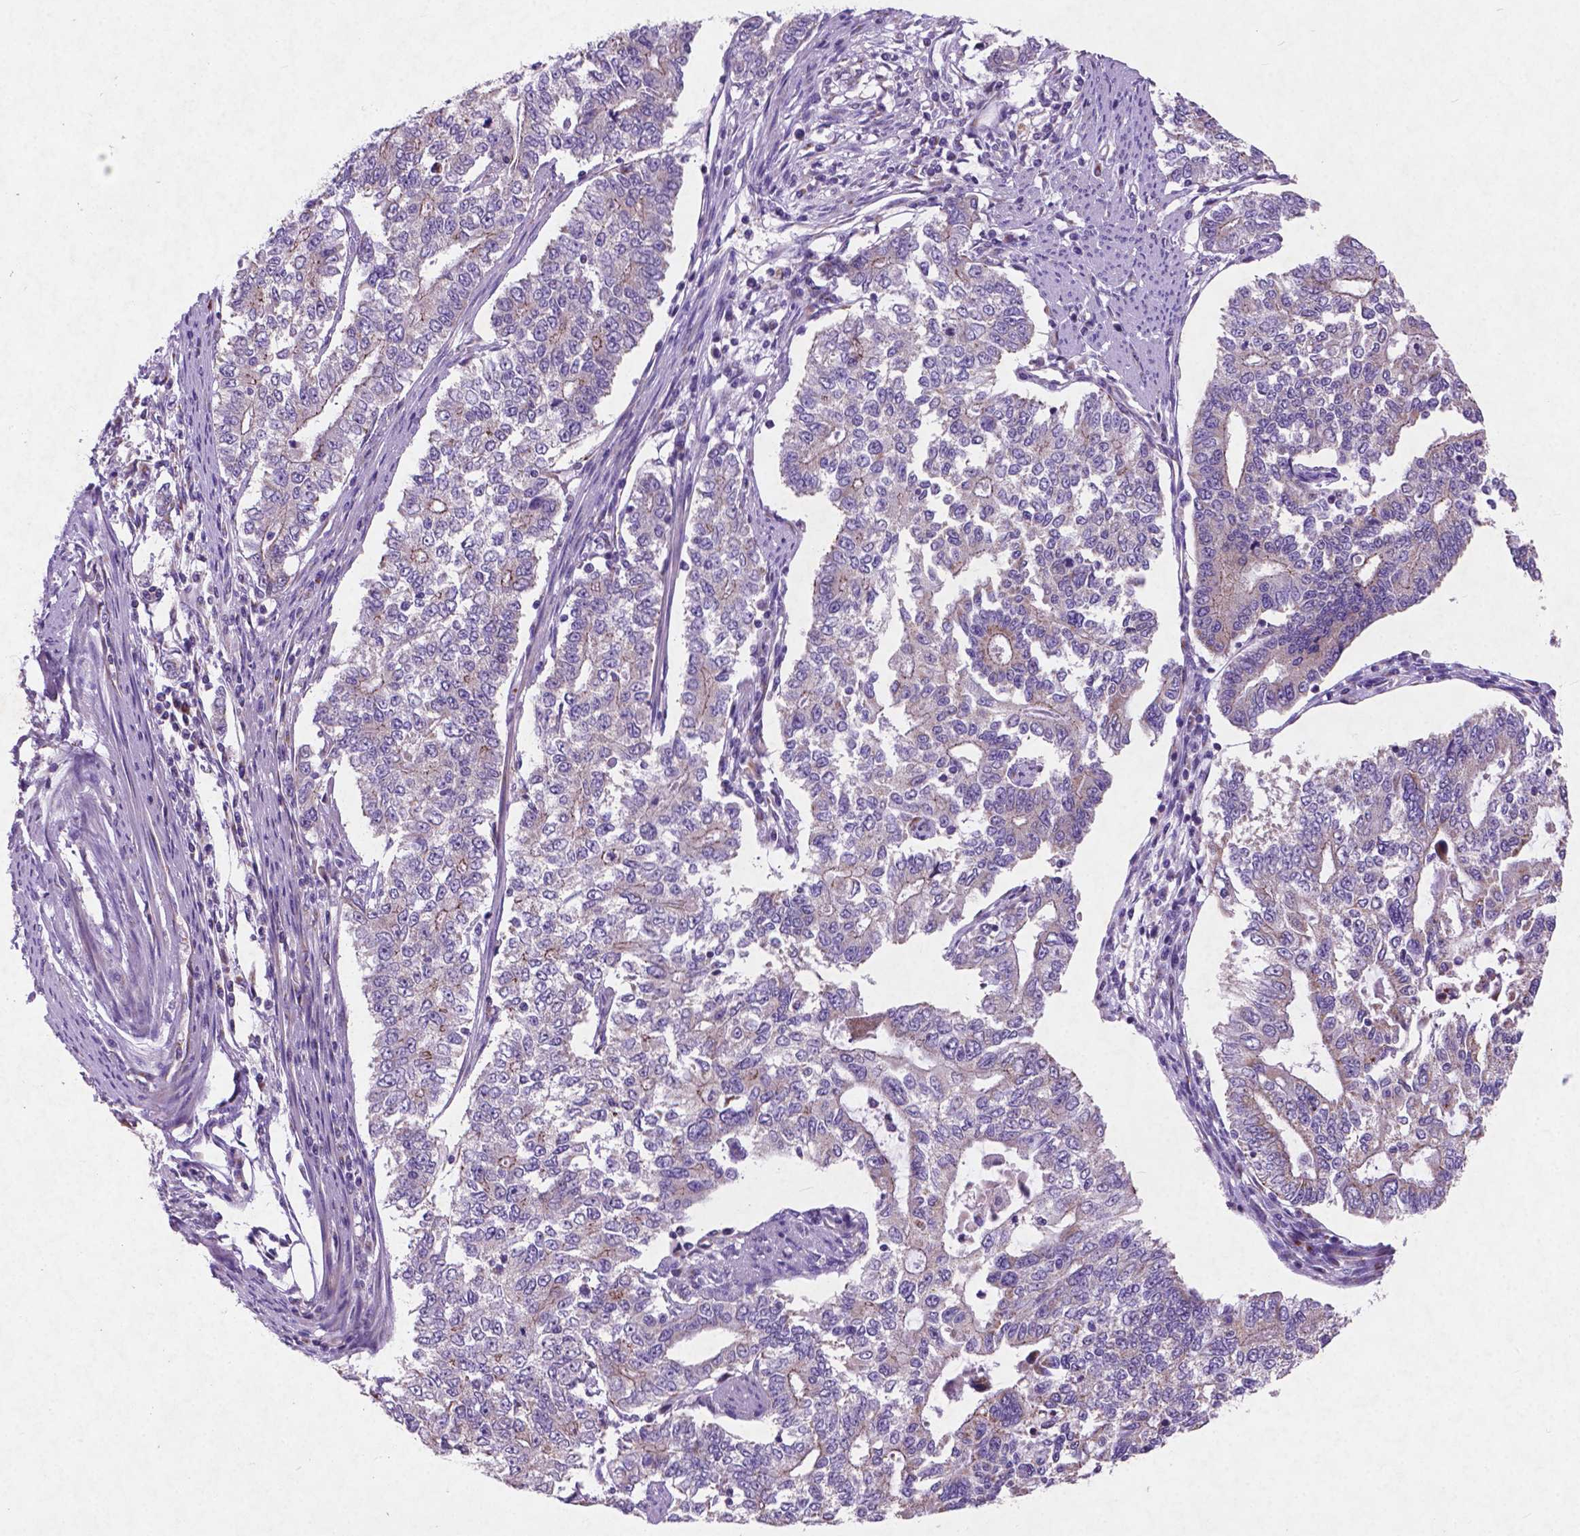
{"staining": {"intensity": "weak", "quantity": "<25%", "location": "cytoplasmic/membranous"}, "tissue": "endometrial cancer", "cell_type": "Tumor cells", "image_type": "cancer", "snomed": [{"axis": "morphology", "description": "Adenocarcinoma, NOS"}, {"axis": "topography", "description": "Uterus"}], "caption": "Immunohistochemistry photomicrograph of neoplastic tissue: human adenocarcinoma (endometrial) stained with DAB displays no significant protein positivity in tumor cells.", "gene": "ATG4D", "patient": {"sex": "female", "age": 59}}